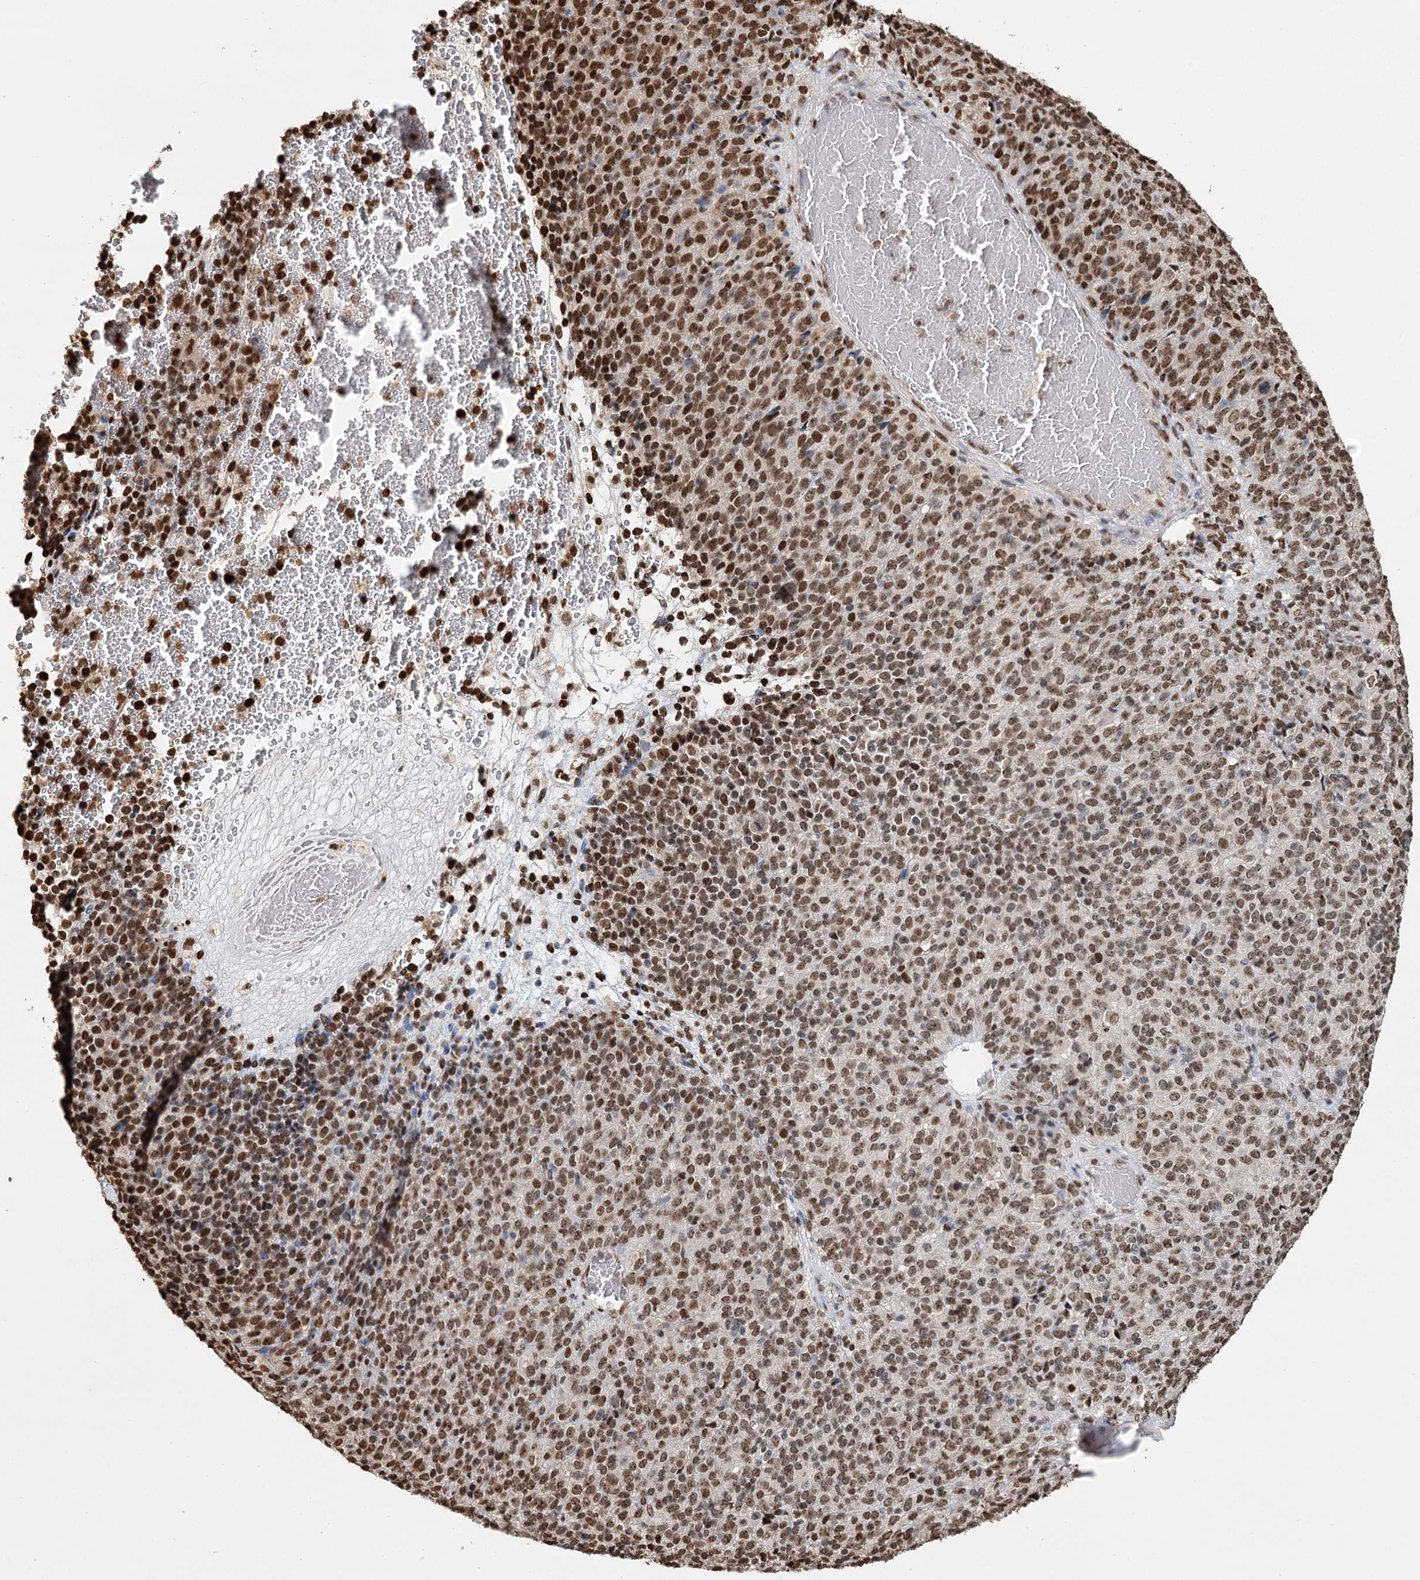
{"staining": {"intensity": "moderate", "quantity": ">75%", "location": "nuclear"}, "tissue": "melanoma", "cell_type": "Tumor cells", "image_type": "cancer", "snomed": [{"axis": "morphology", "description": "Malignant melanoma, Metastatic site"}, {"axis": "topography", "description": "Brain"}], "caption": "Malignant melanoma (metastatic site) stained for a protein reveals moderate nuclear positivity in tumor cells.", "gene": "RPS27A", "patient": {"sex": "female", "age": 56}}